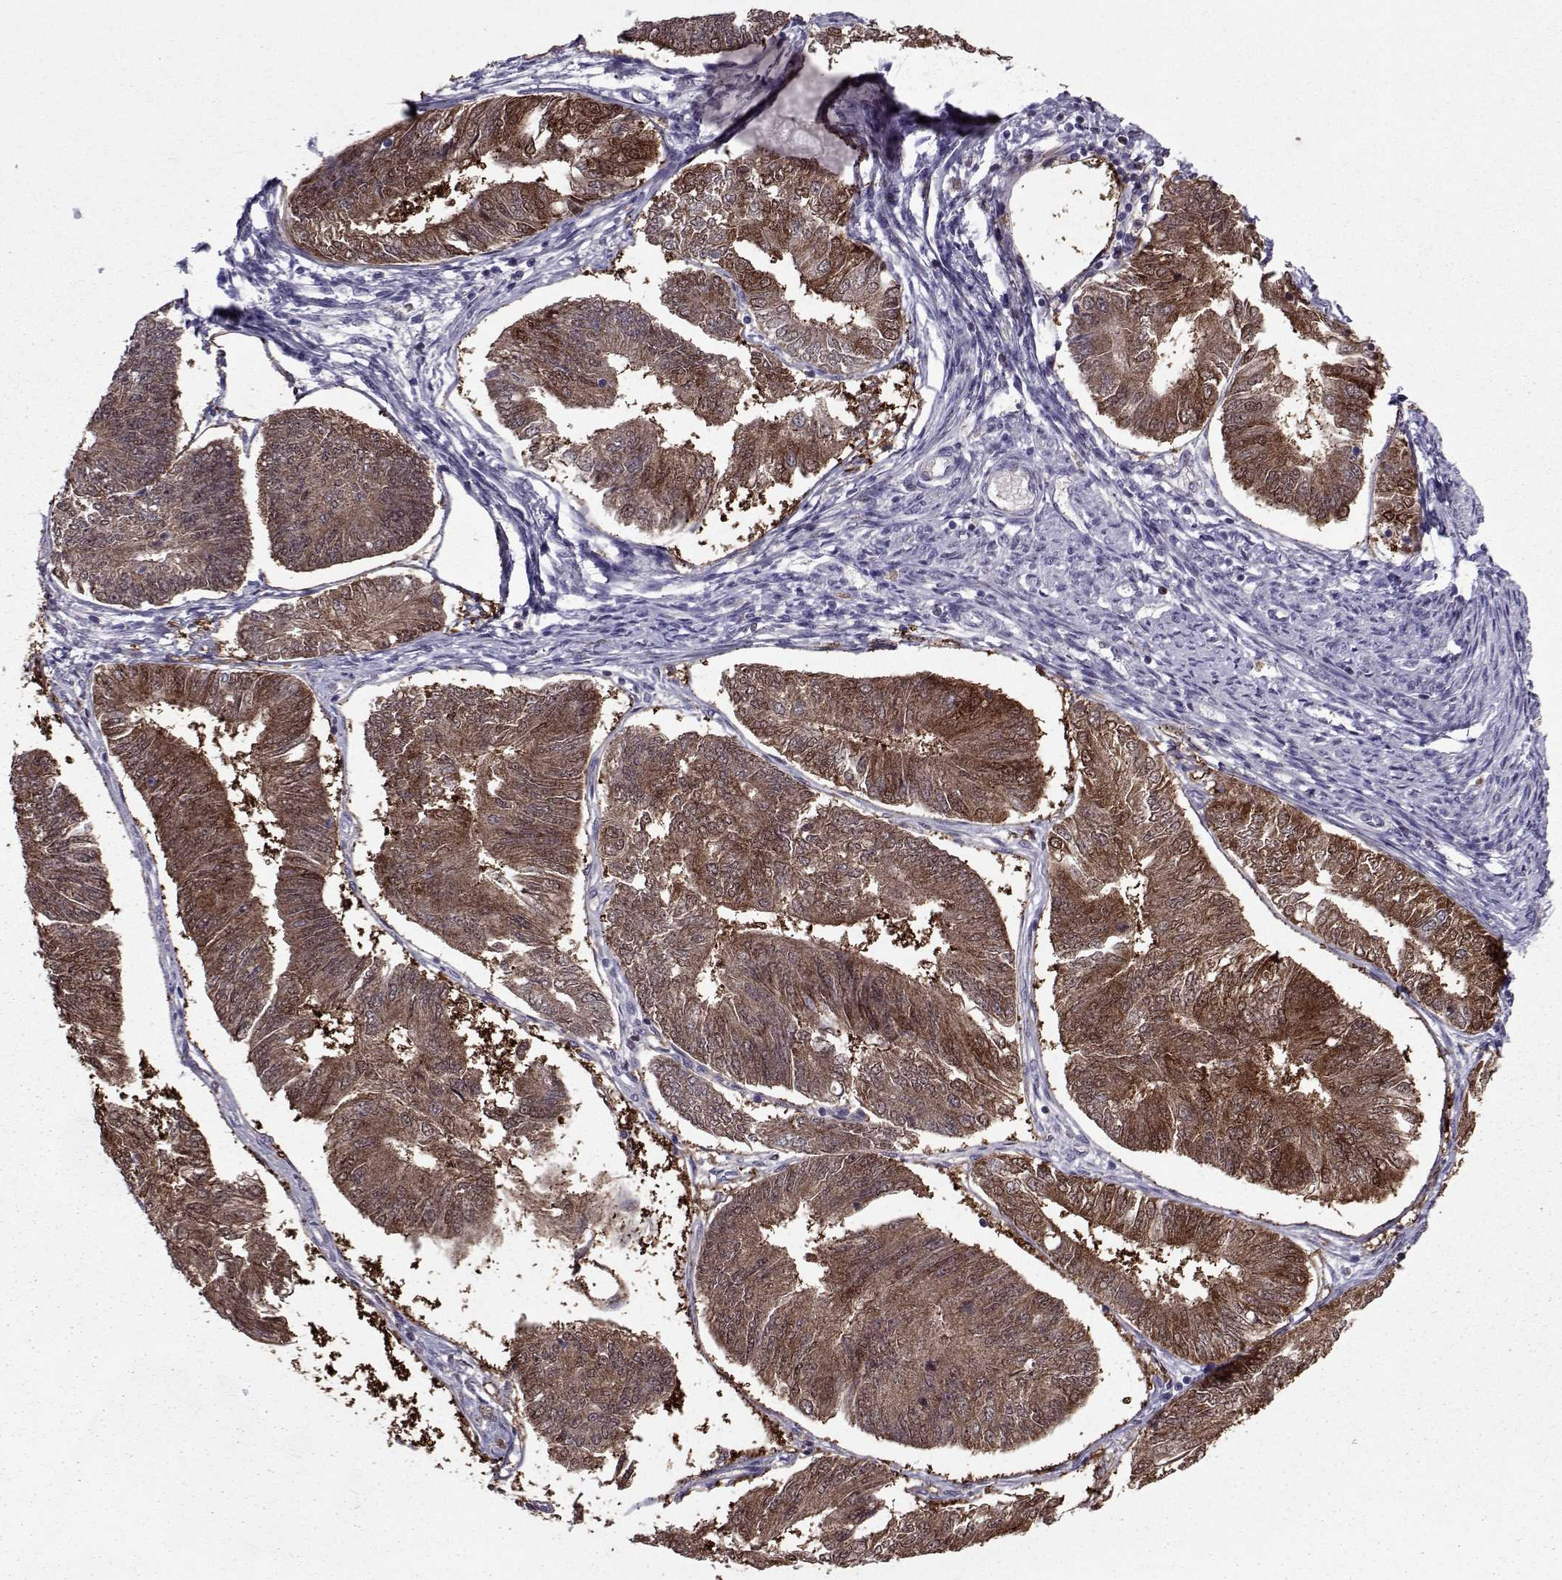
{"staining": {"intensity": "strong", "quantity": ">75%", "location": "cytoplasmic/membranous"}, "tissue": "endometrial cancer", "cell_type": "Tumor cells", "image_type": "cancer", "snomed": [{"axis": "morphology", "description": "Adenocarcinoma, NOS"}, {"axis": "topography", "description": "Endometrium"}], "caption": "Endometrial adenocarcinoma stained for a protein (brown) shows strong cytoplasmic/membranous positive expression in approximately >75% of tumor cells.", "gene": "ASRGL1", "patient": {"sex": "female", "age": 58}}